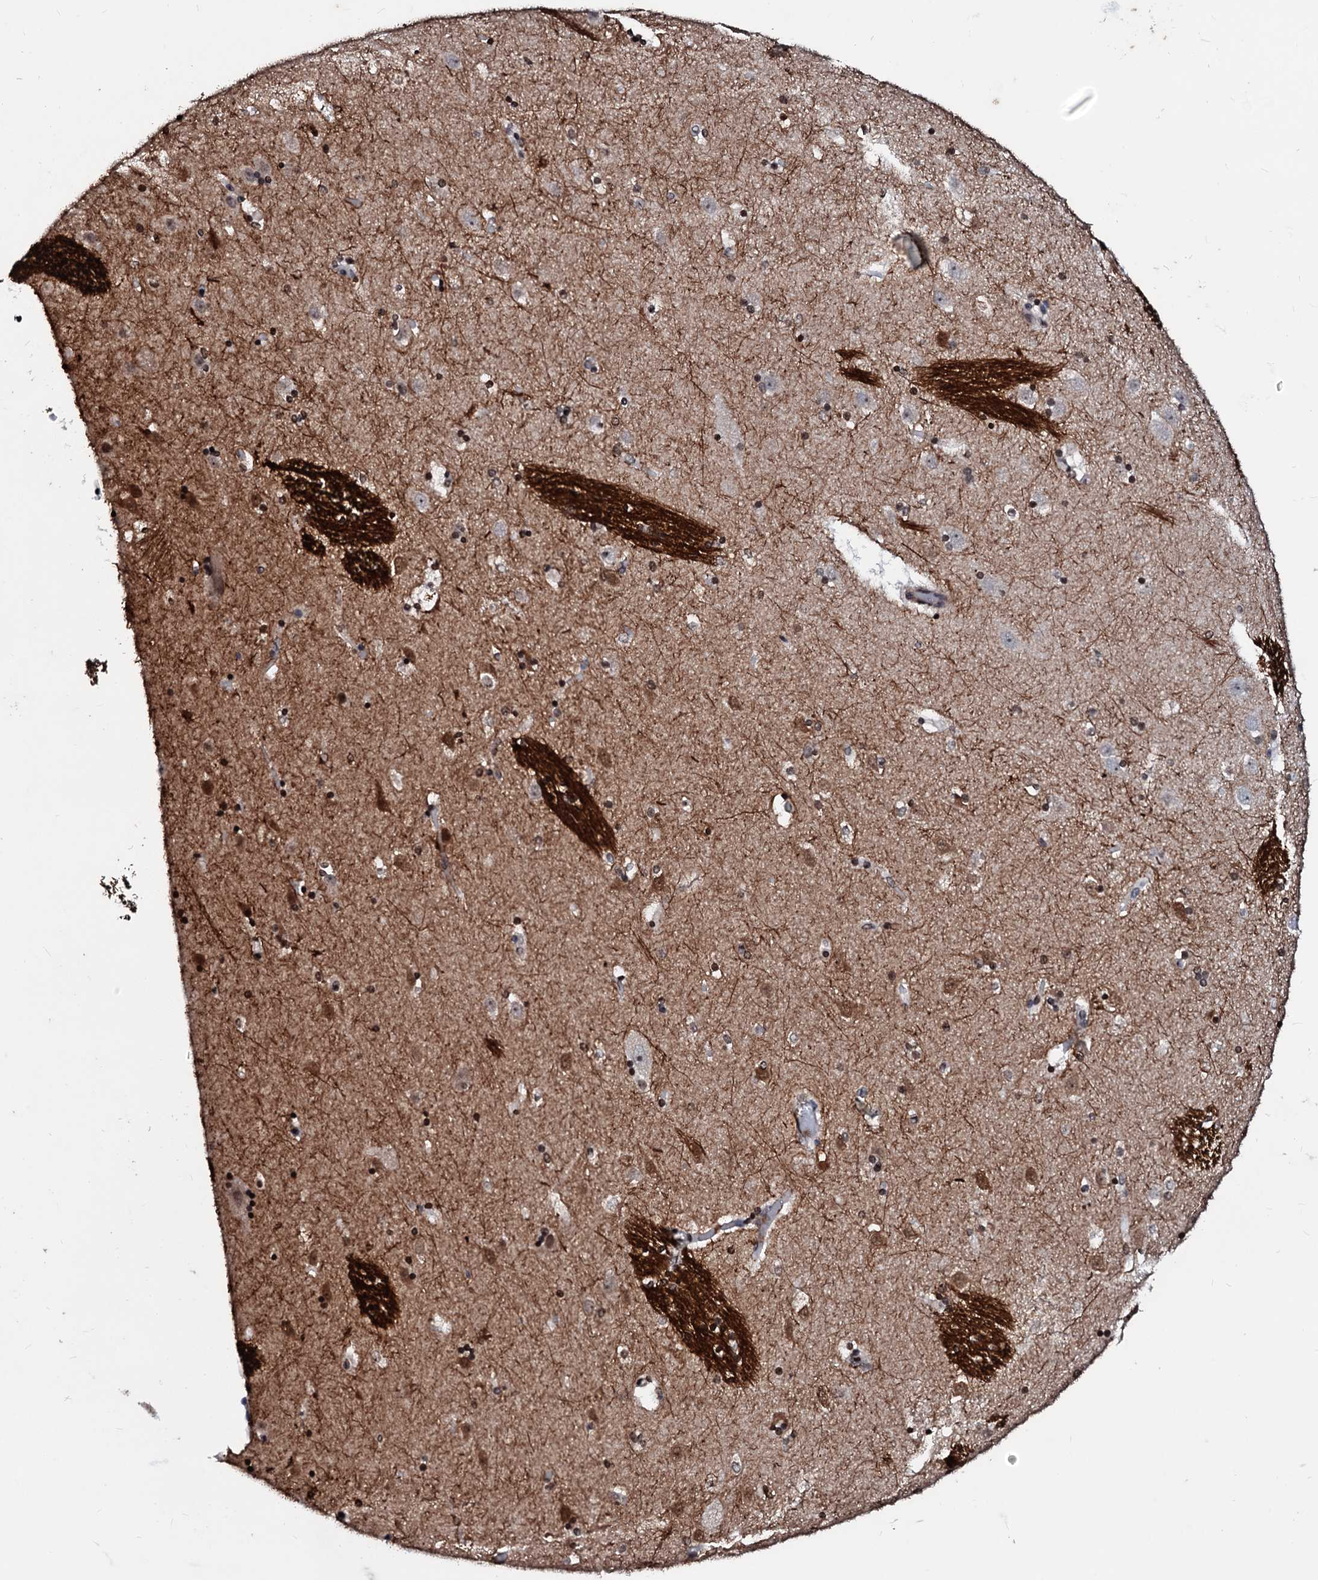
{"staining": {"intensity": "moderate", "quantity": "25%-75%", "location": "nuclear"}, "tissue": "caudate", "cell_type": "Glial cells", "image_type": "normal", "snomed": [{"axis": "morphology", "description": "Normal tissue, NOS"}, {"axis": "topography", "description": "Lateral ventricle wall"}], "caption": "Immunohistochemistry (IHC) (DAB (3,3'-diaminobenzidine)) staining of benign caudate demonstrates moderate nuclear protein staining in about 25%-75% of glial cells.", "gene": "LSM11", "patient": {"sex": "male", "age": 45}}